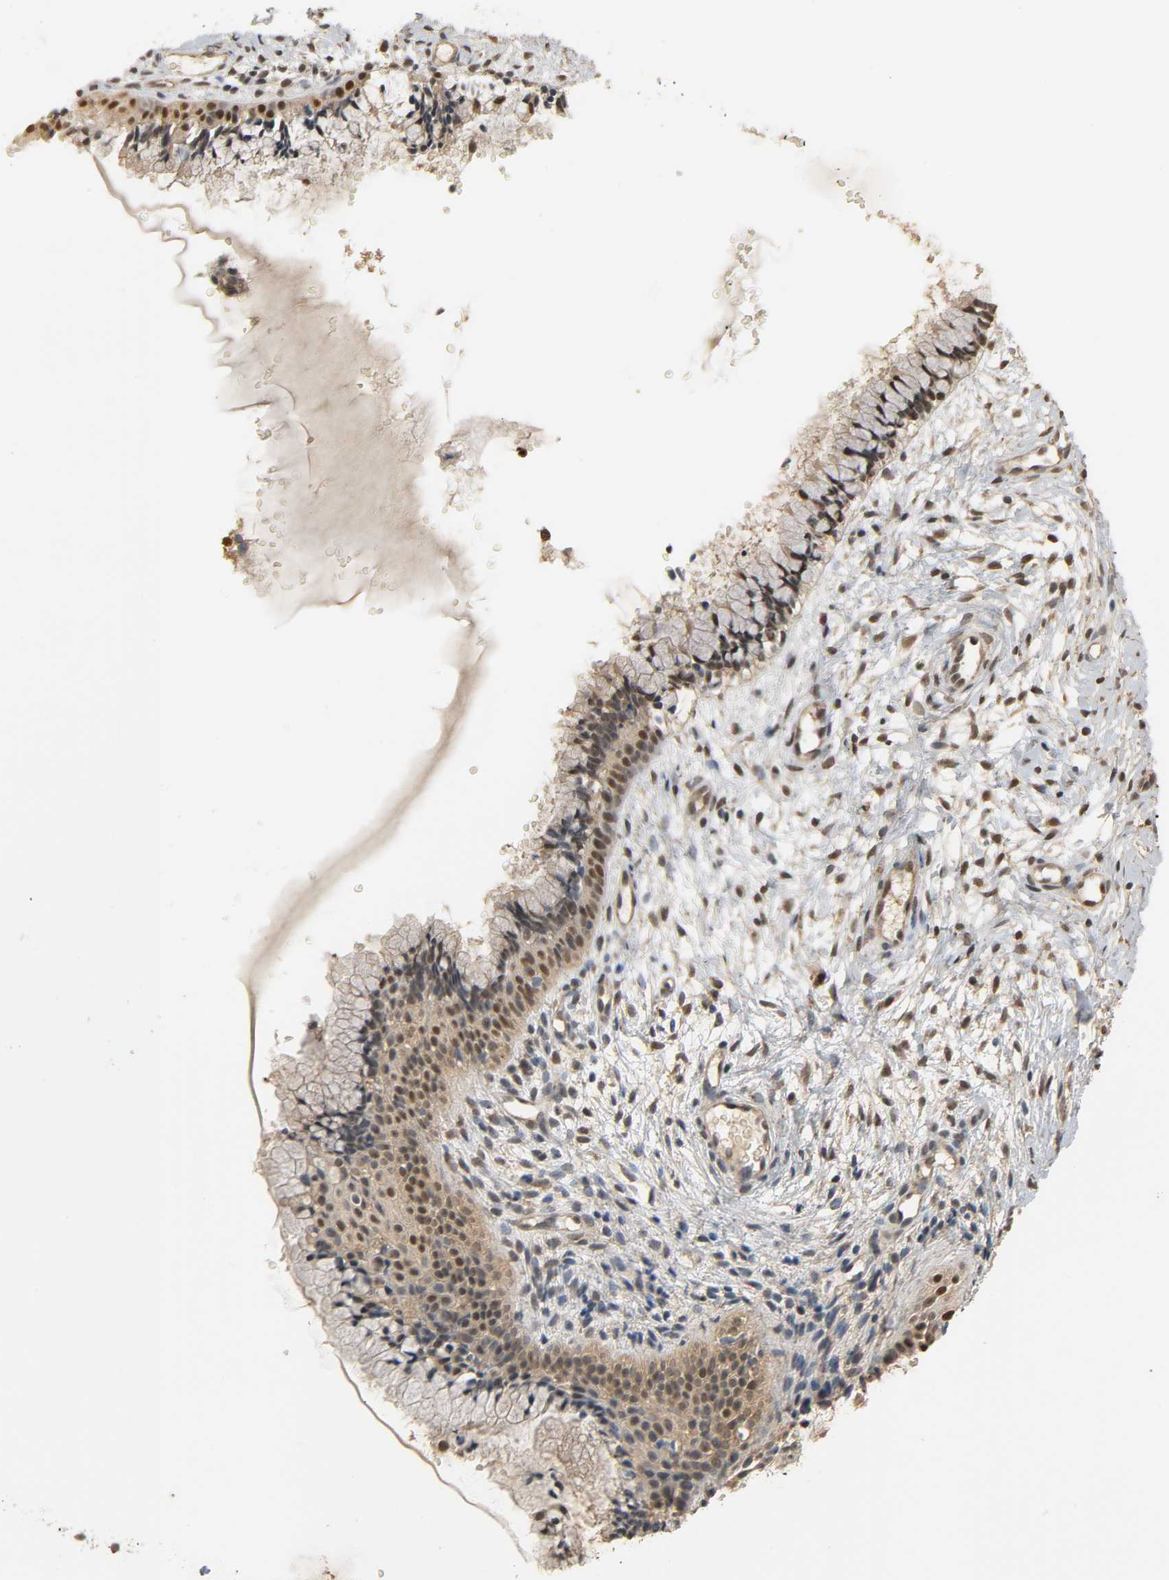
{"staining": {"intensity": "moderate", "quantity": ">75%", "location": "nuclear"}, "tissue": "cervix", "cell_type": "Glandular cells", "image_type": "normal", "snomed": [{"axis": "morphology", "description": "Normal tissue, NOS"}, {"axis": "topography", "description": "Cervix"}], "caption": "Immunohistochemistry photomicrograph of benign cervix: human cervix stained using immunohistochemistry demonstrates medium levels of moderate protein expression localized specifically in the nuclear of glandular cells, appearing as a nuclear brown color.", "gene": "ZFPM2", "patient": {"sex": "female", "age": 46}}